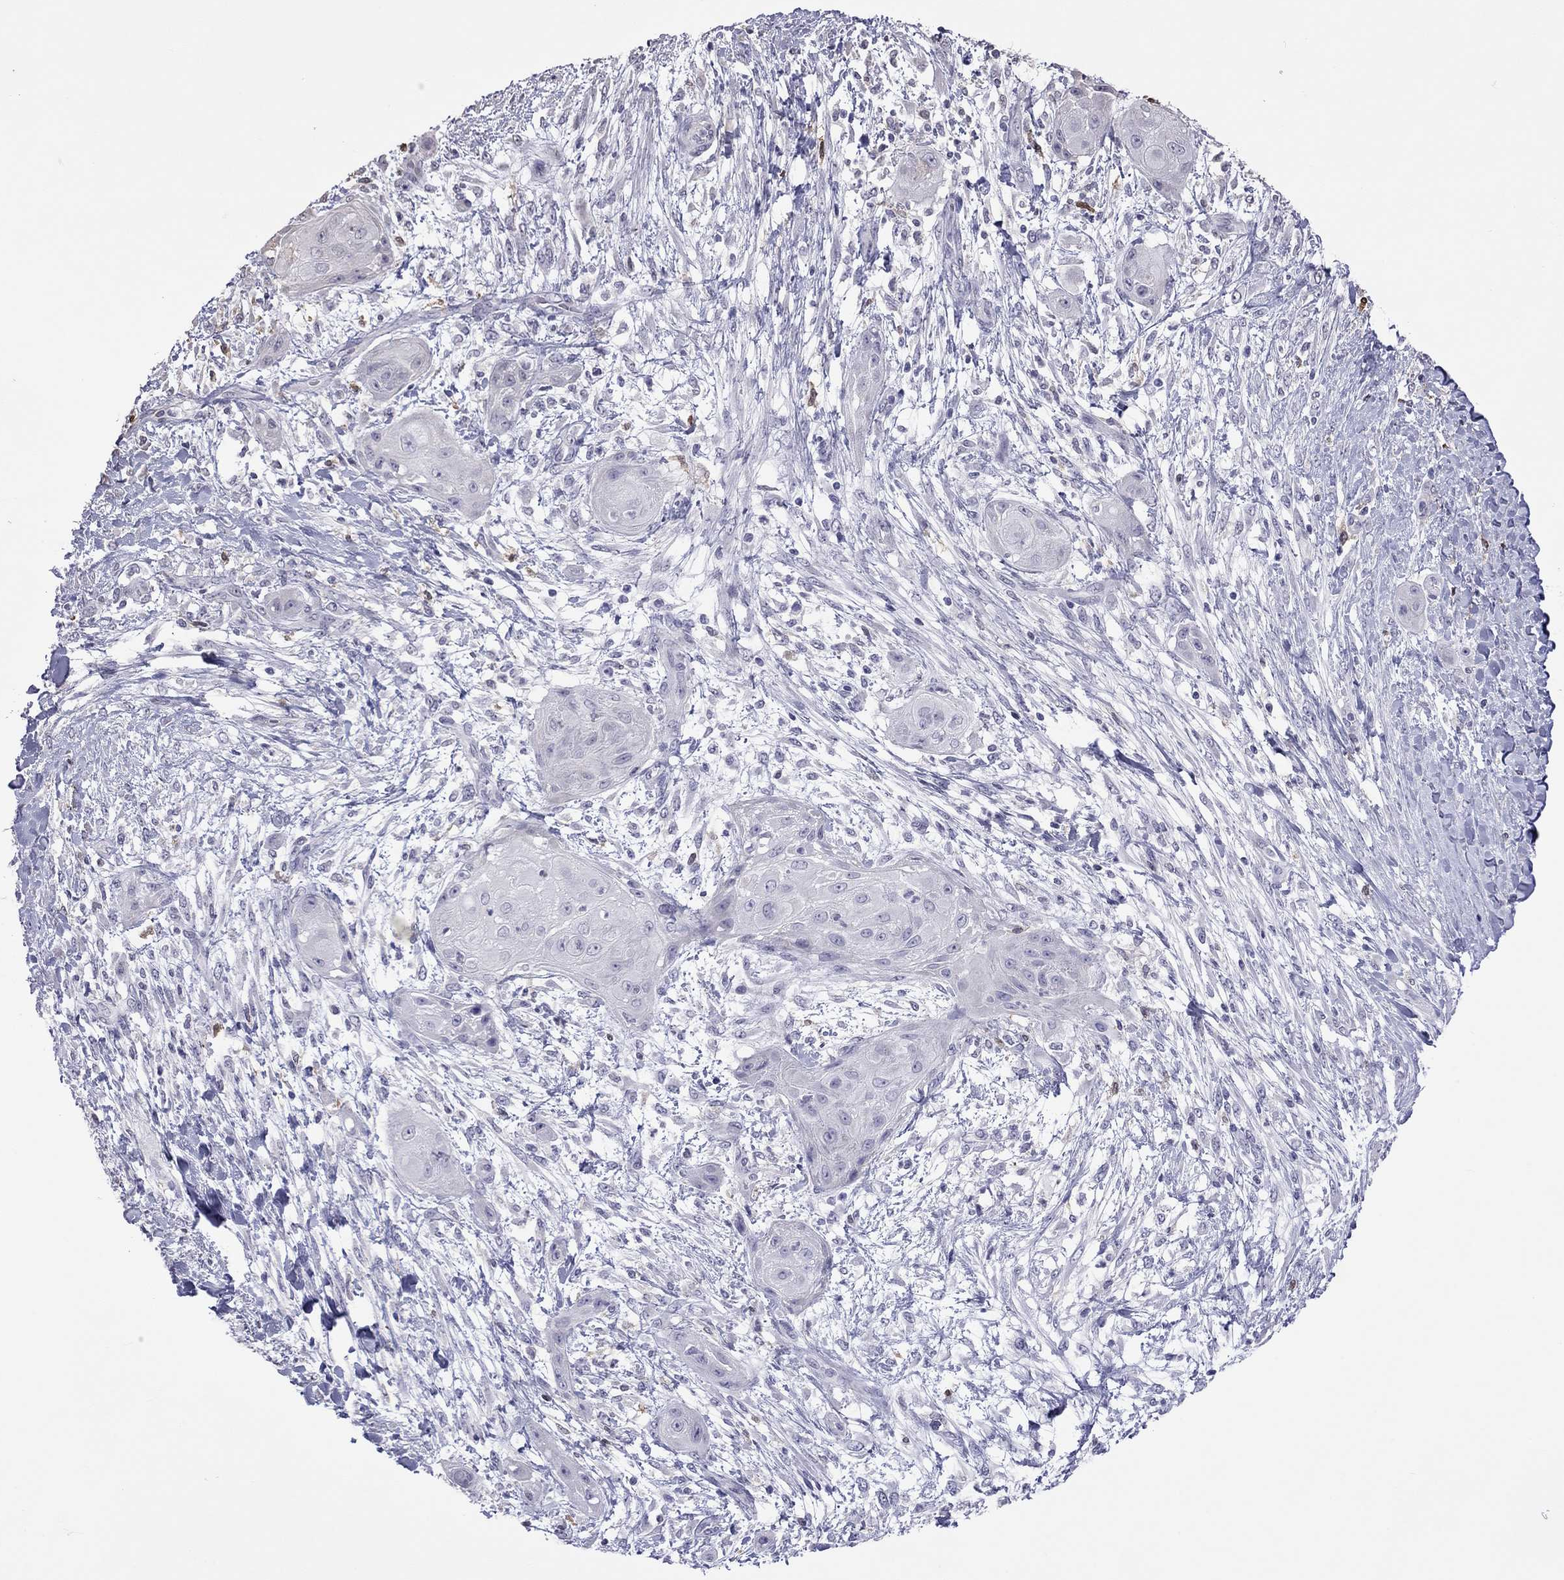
{"staining": {"intensity": "negative", "quantity": "none", "location": "none"}, "tissue": "skin cancer", "cell_type": "Tumor cells", "image_type": "cancer", "snomed": [{"axis": "morphology", "description": "Squamous cell carcinoma, NOS"}, {"axis": "topography", "description": "Skin"}], "caption": "Skin squamous cell carcinoma stained for a protein using immunohistochemistry displays no staining tumor cells.", "gene": "PPP1R3A", "patient": {"sex": "male", "age": 62}}